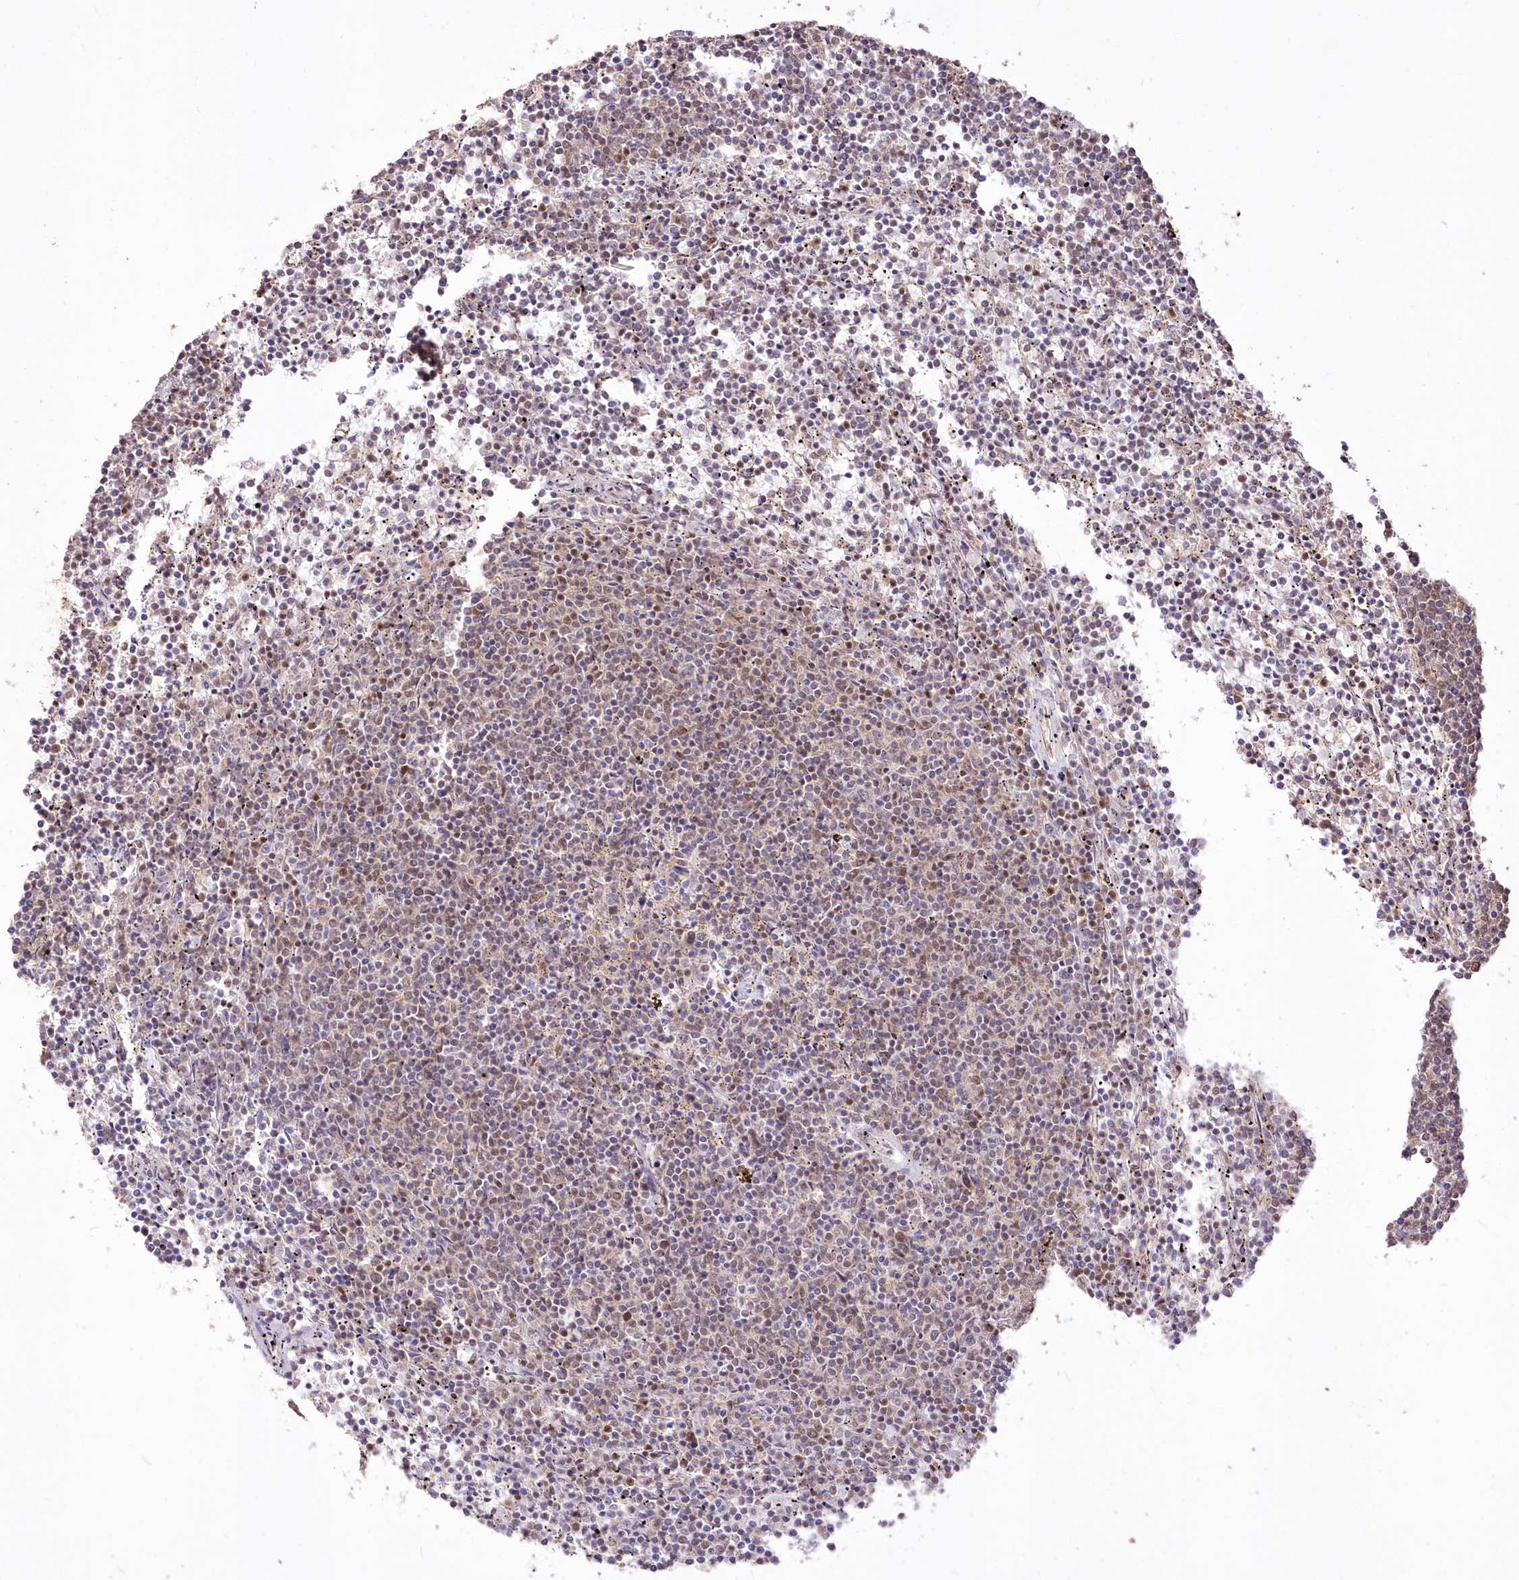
{"staining": {"intensity": "weak", "quantity": "<25%", "location": "nuclear"}, "tissue": "lymphoma", "cell_type": "Tumor cells", "image_type": "cancer", "snomed": [{"axis": "morphology", "description": "Malignant lymphoma, non-Hodgkin's type, Low grade"}, {"axis": "topography", "description": "Spleen"}], "caption": "Tumor cells show no significant positivity in low-grade malignant lymphoma, non-Hodgkin's type.", "gene": "STK17B", "patient": {"sex": "female", "age": 50}}